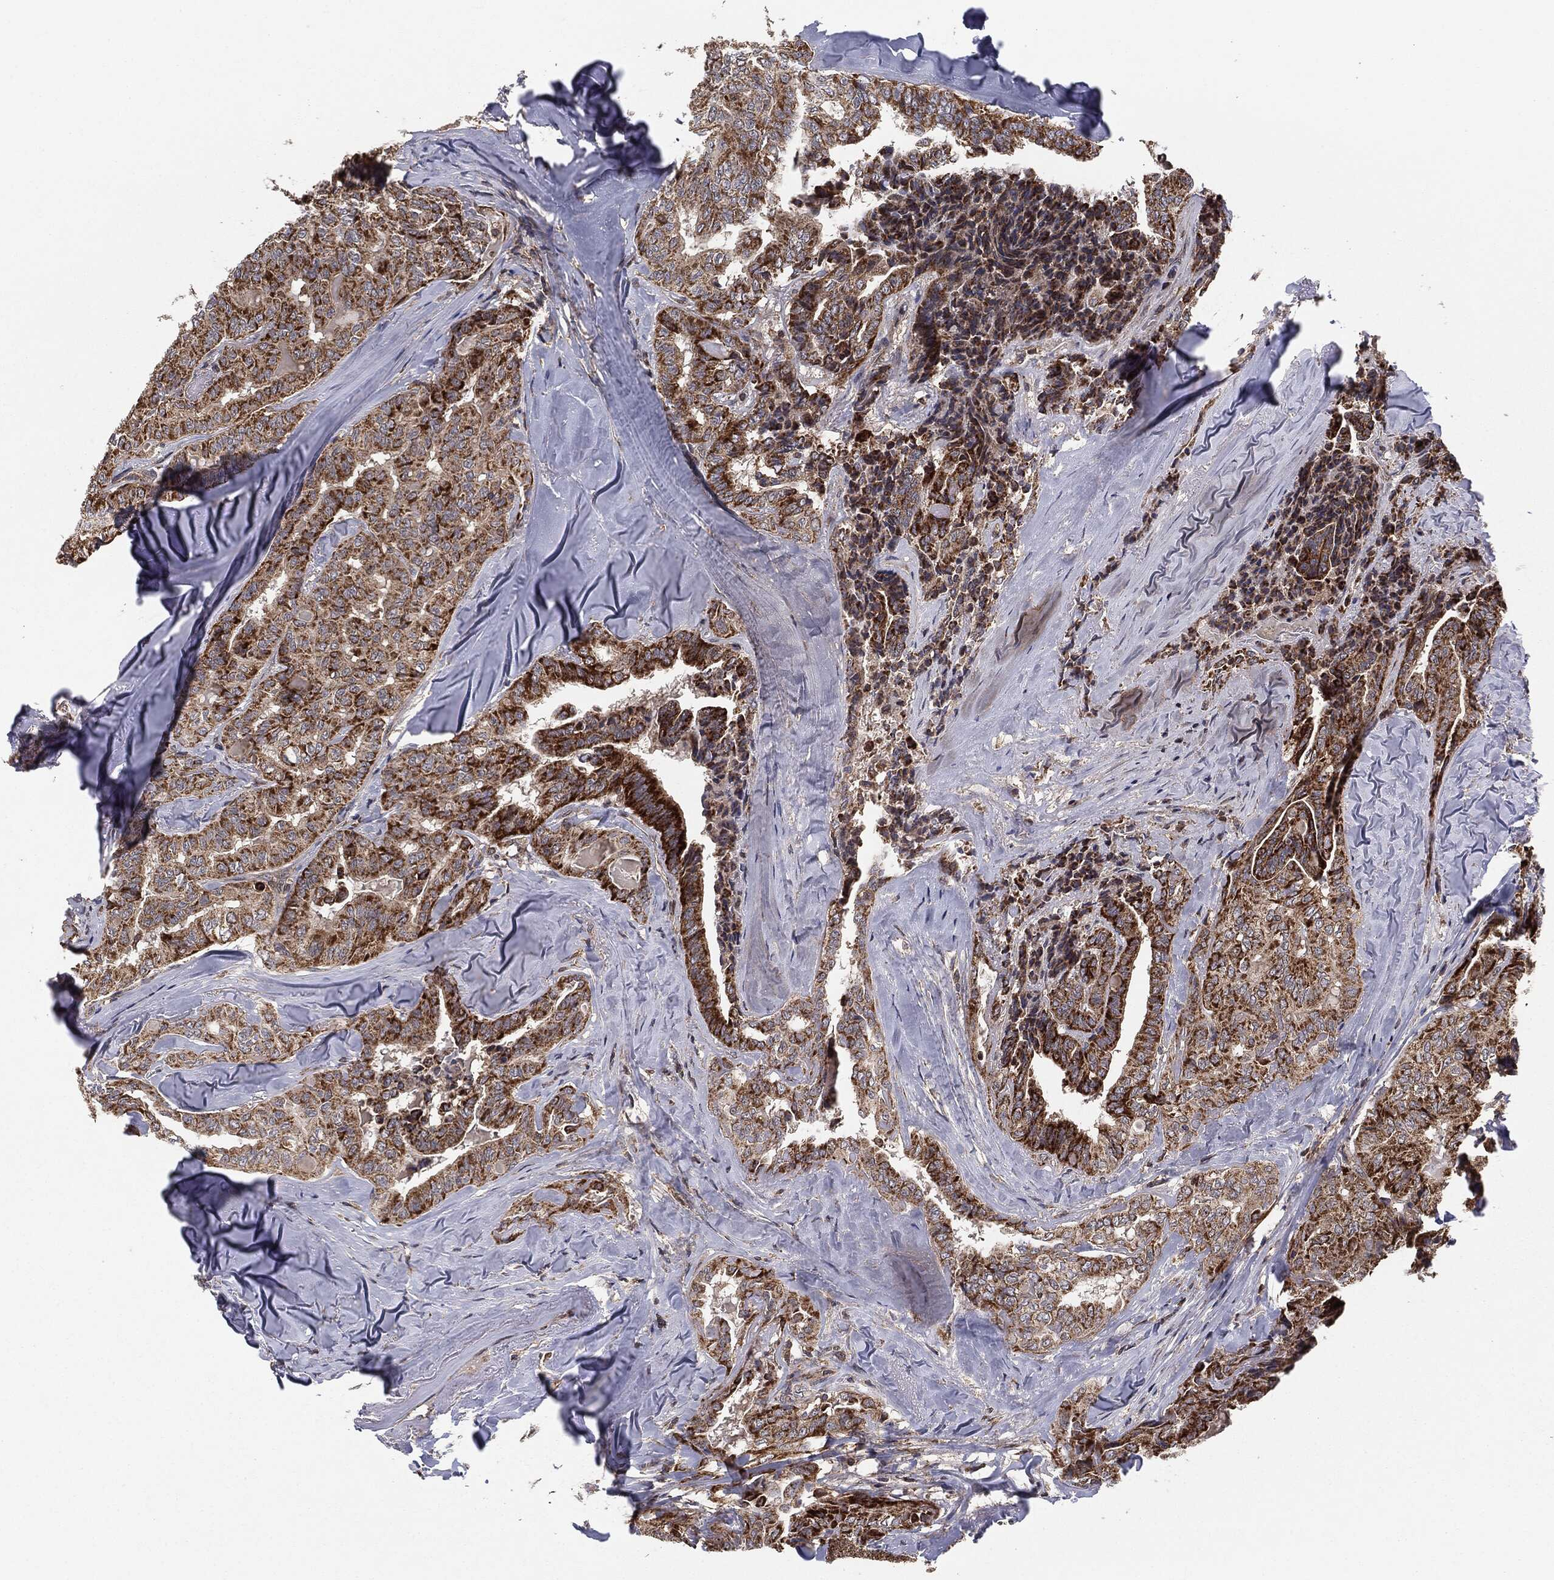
{"staining": {"intensity": "strong", "quantity": ">75%", "location": "cytoplasmic/membranous"}, "tissue": "thyroid cancer", "cell_type": "Tumor cells", "image_type": "cancer", "snomed": [{"axis": "morphology", "description": "Papillary adenocarcinoma, NOS"}, {"axis": "topography", "description": "Thyroid gland"}], "caption": "Immunohistochemical staining of human thyroid cancer (papillary adenocarcinoma) exhibits high levels of strong cytoplasmic/membranous protein expression in approximately >75% of tumor cells. (Brightfield microscopy of DAB IHC at high magnification).", "gene": "MTOR", "patient": {"sex": "female", "age": 68}}